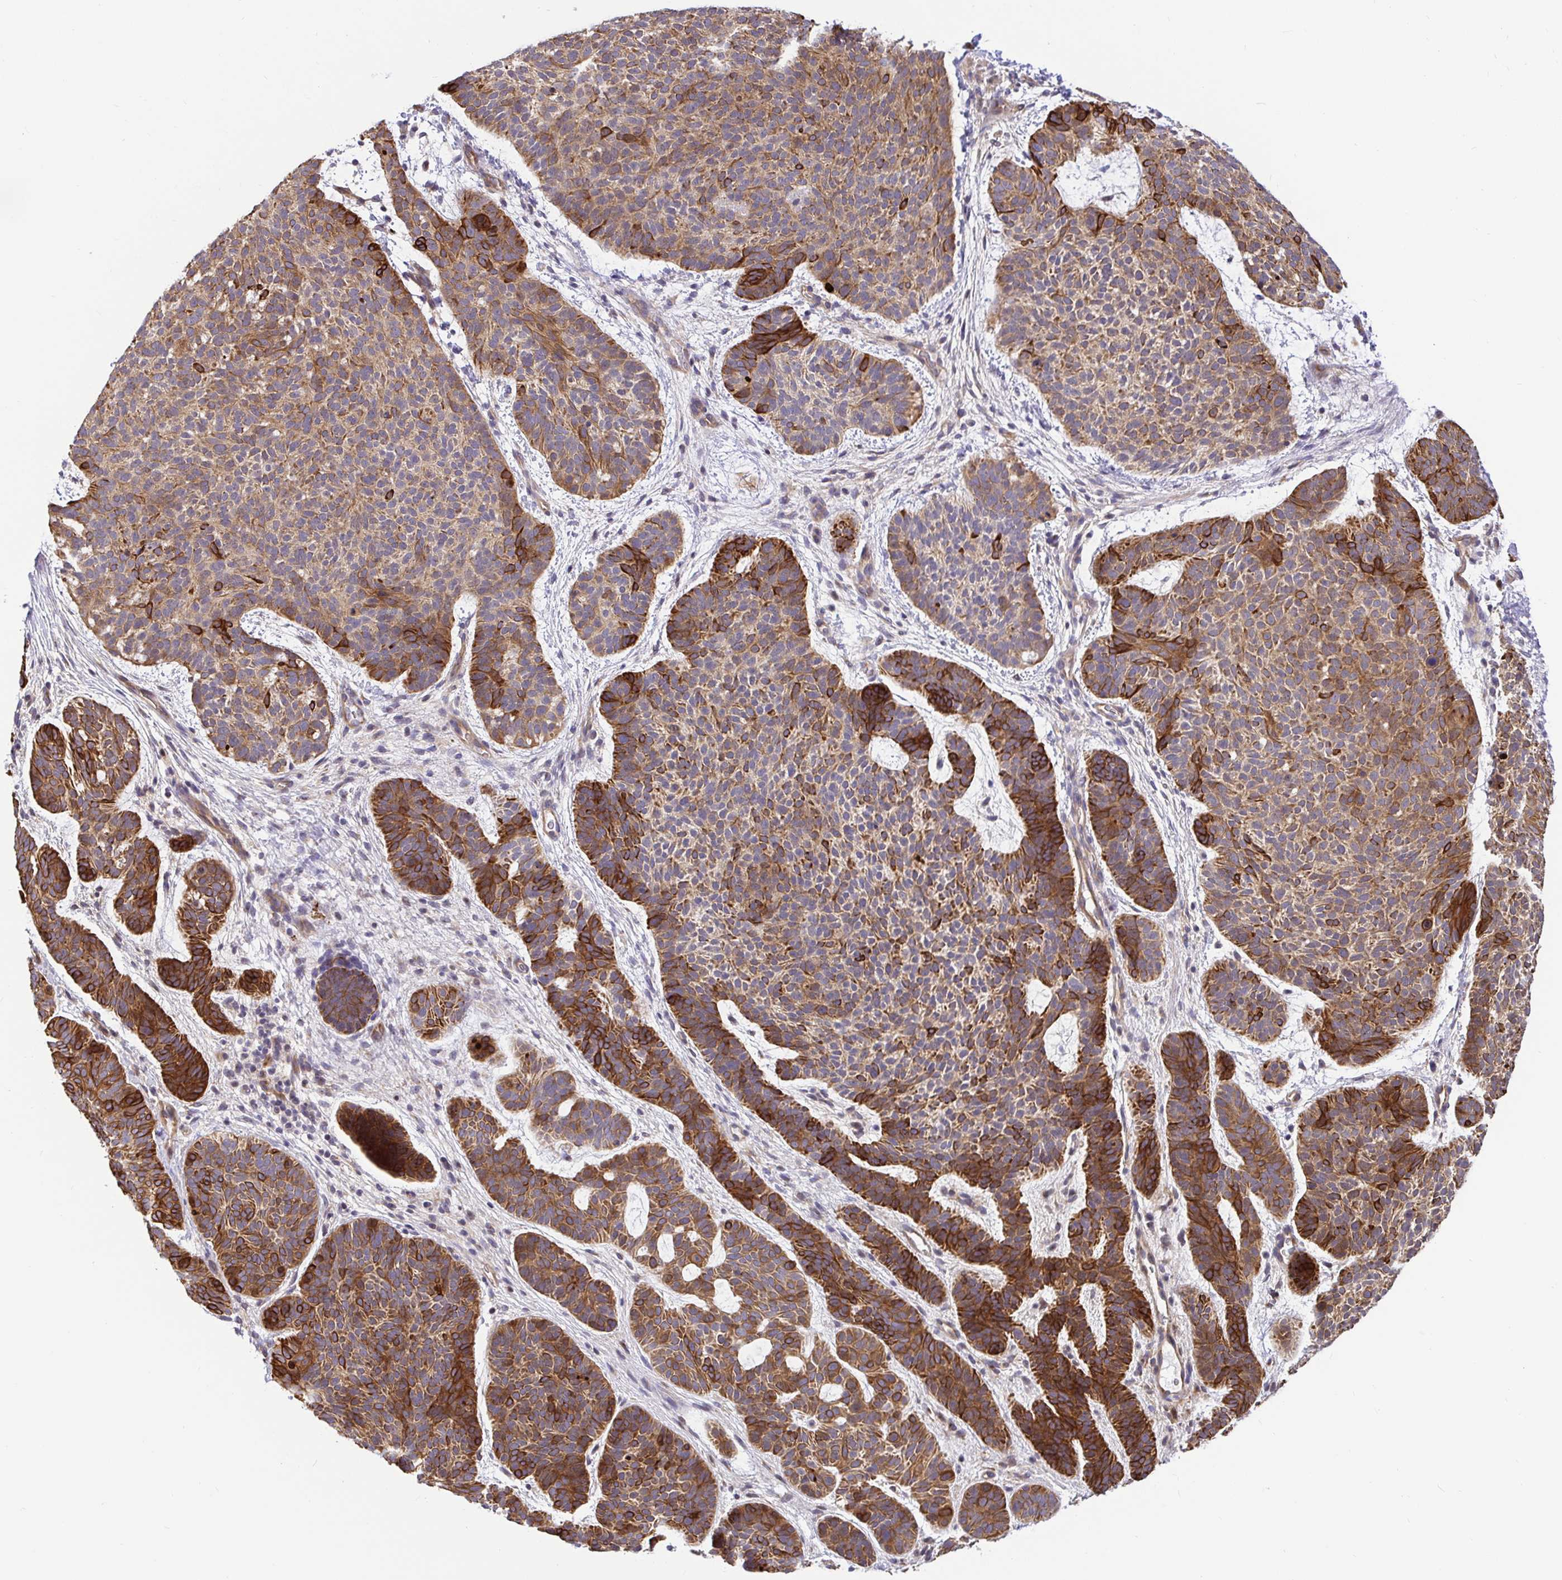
{"staining": {"intensity": "strong", "quantity": ">75%", "location": "cytoplasmic/membranous"}, "tissue": "skin cancer", "cell_type": "Tumor cells", "image_type": "cancer", "snomed": [{"axis": "morphology", "description": "Basal cell carcinoma"}, {"axis": "topography", "description": "Skin"}, {"axis": "topography", "description": "Skin of face"}], "caption": "Human skin basal cell carcinoma stained for a protein (brown) shows strong cytoplasmic/membranous positive expression in approximately >75% of tumor cells.", "gene": "TRIM55", "patient": {"sex": "male", "age": 73}}